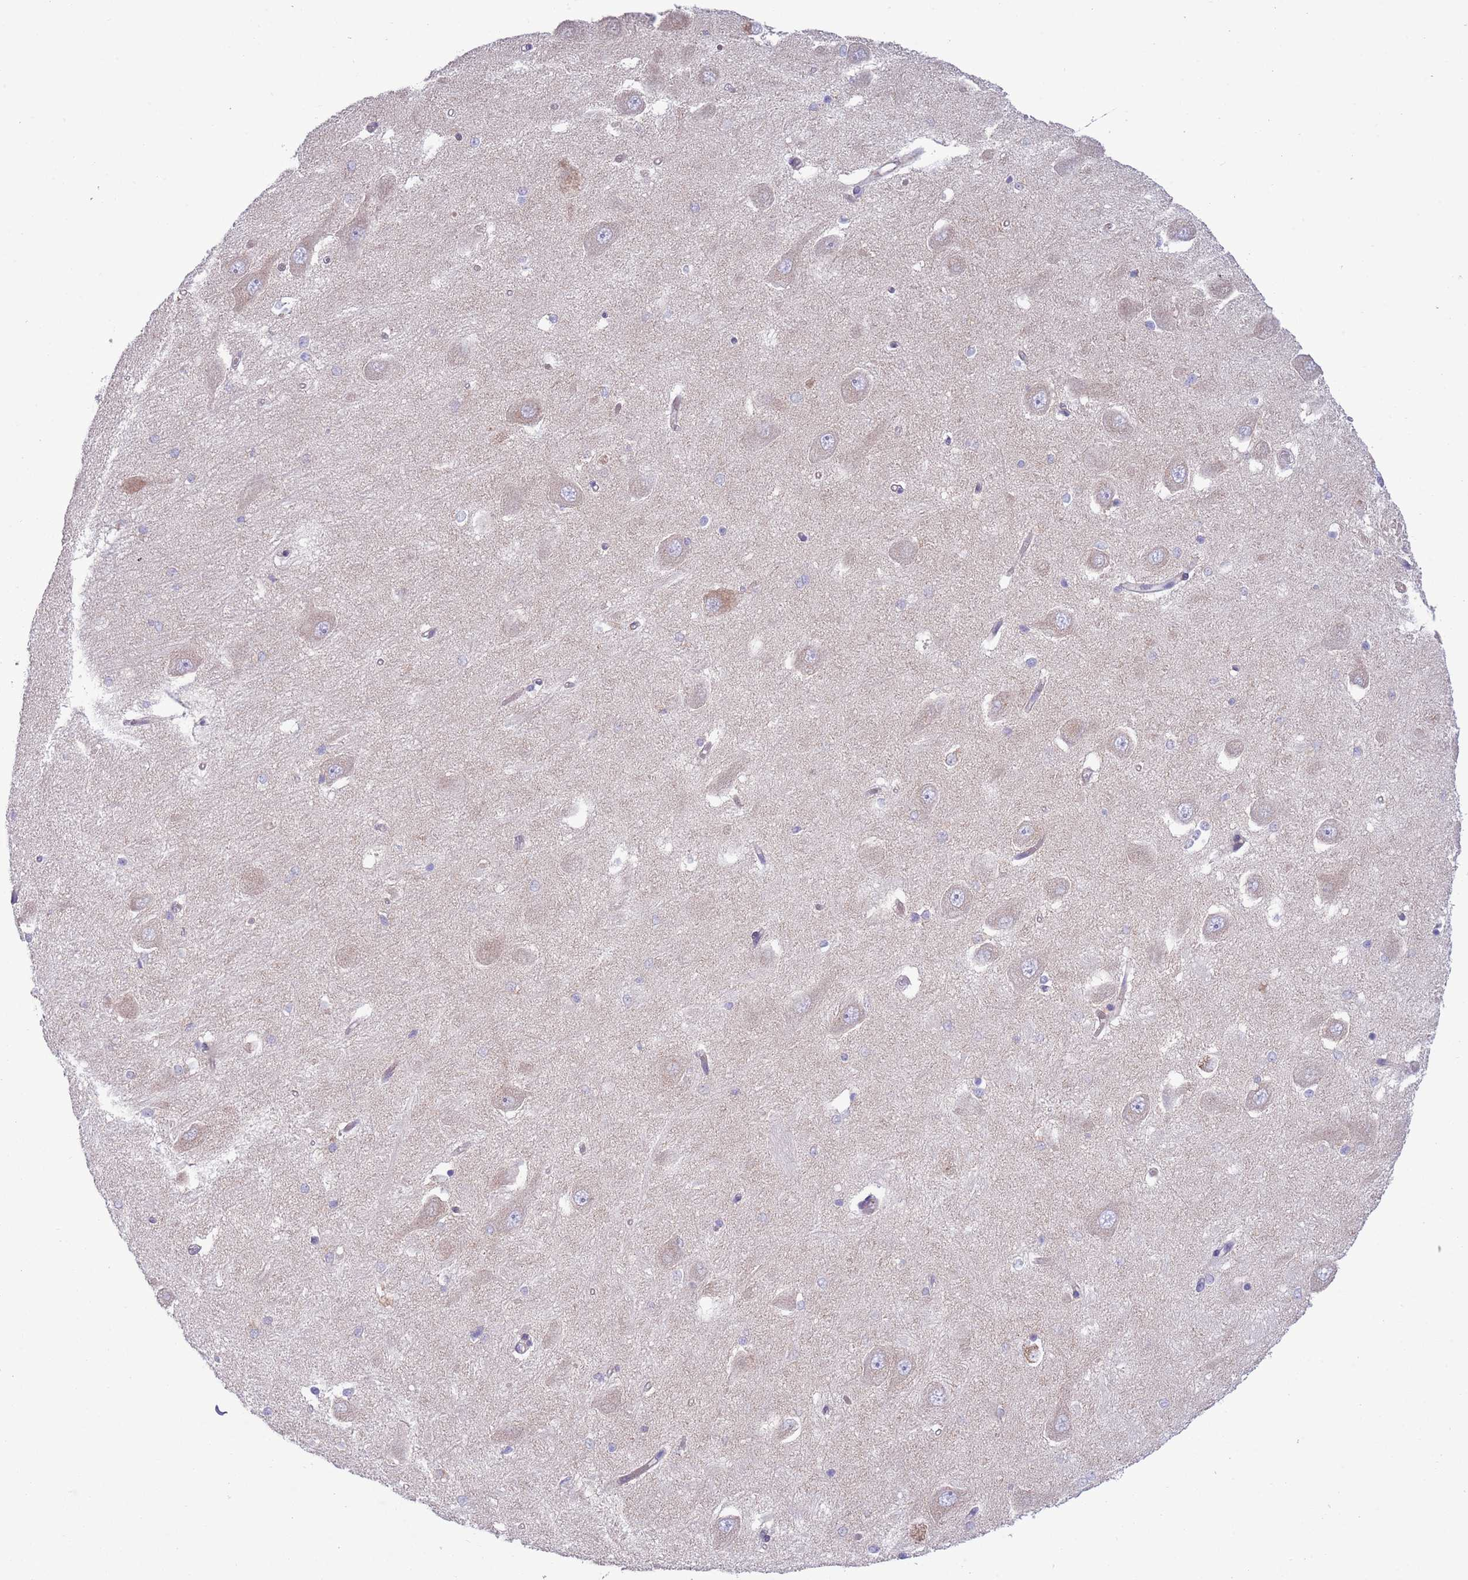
{"staining": {"intensity": "negative", "quantity": "none", "location": "none"}, "tissue": "hippocampus", "cell_type": "Glial cells", "image_type": "normal", "snomed": [{"axis": "morphology", "description": "Normal tissue, NOS"}, {"axis": "topography", "description": "Hippocampus"}], "caption": "Glial cells show no significant protein expression in benign hippocampus.", "gene": "TOMM5", "patient": {"sex": "male", "age": 45}}